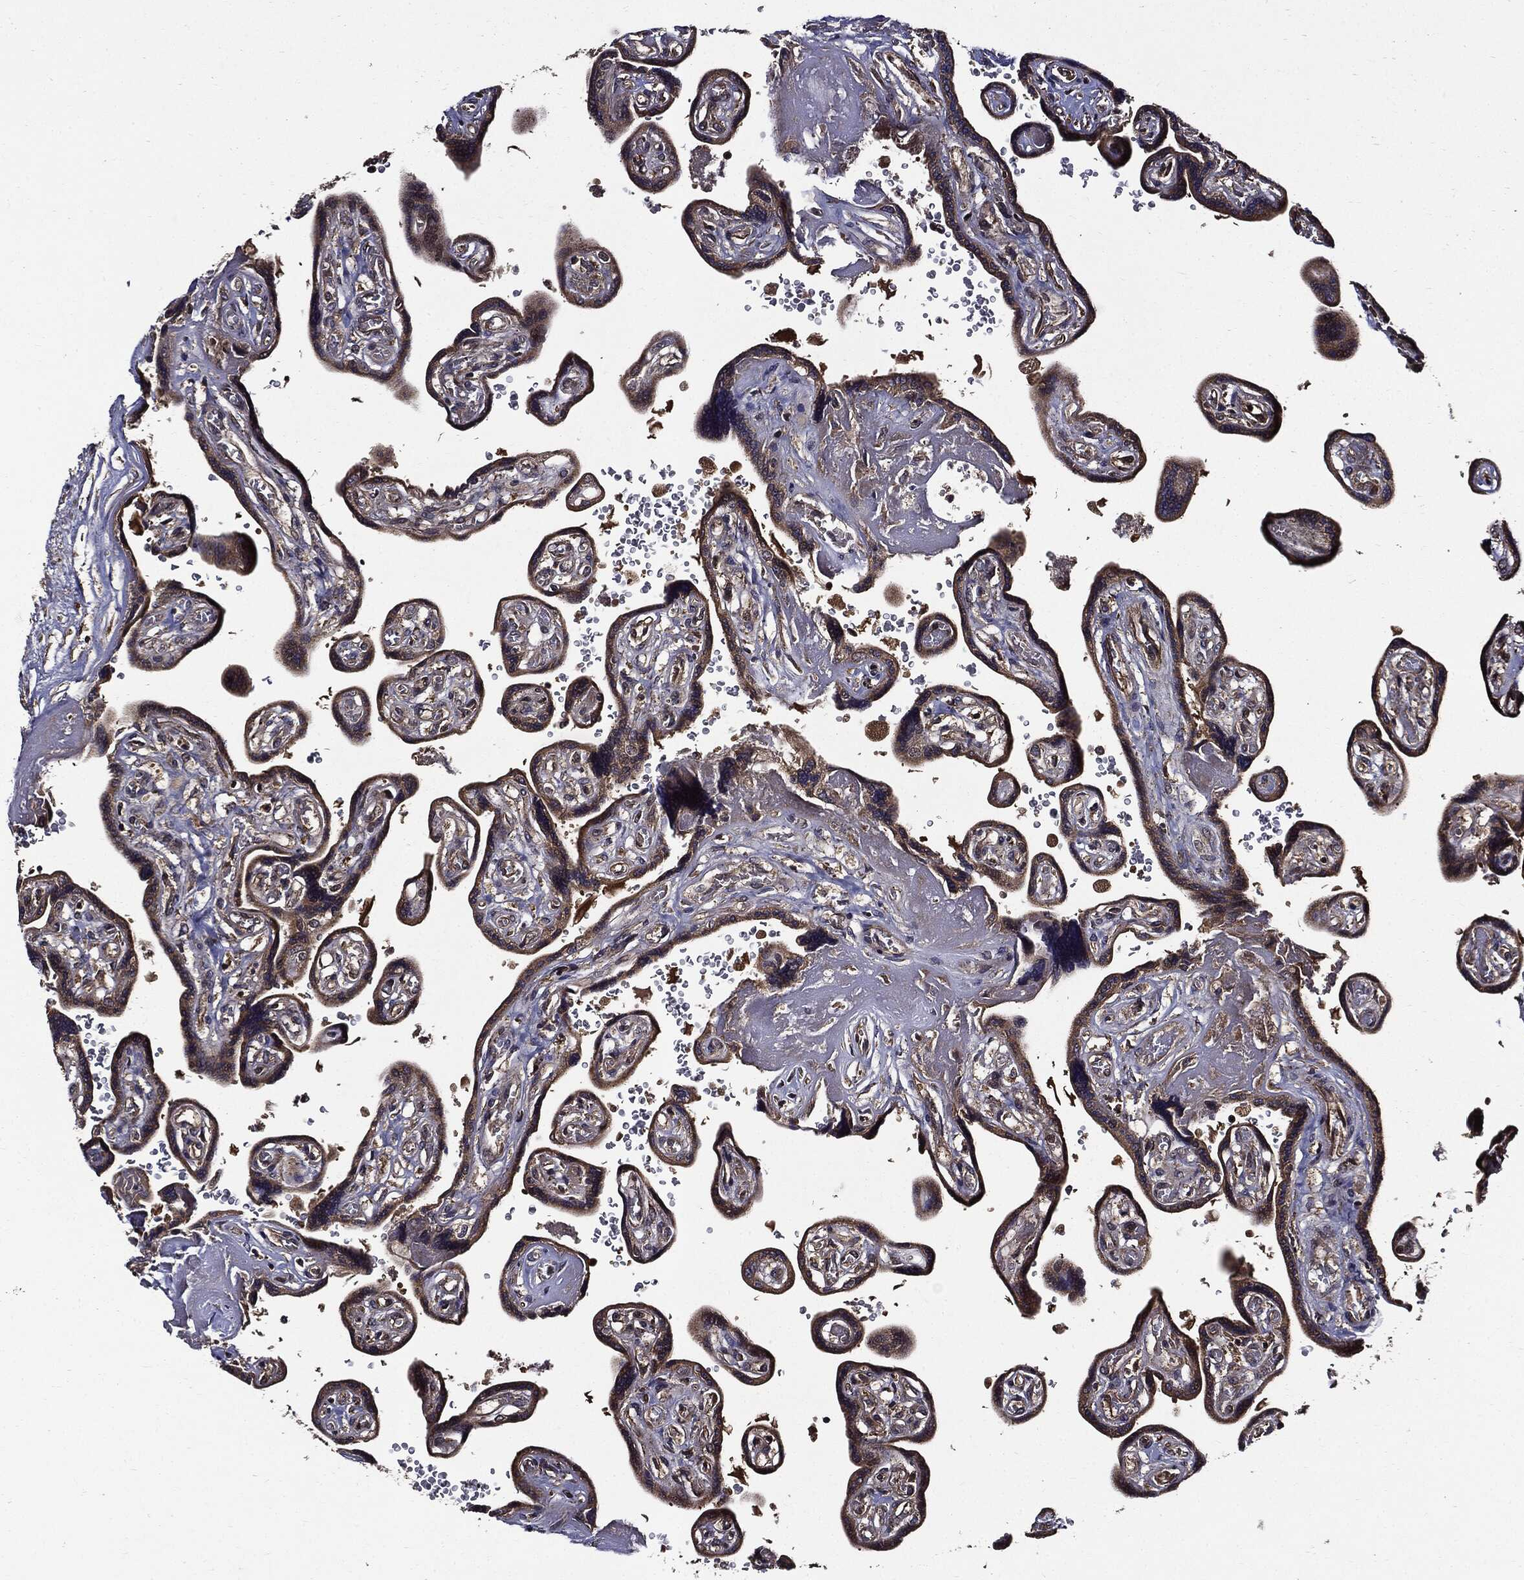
{"staining": {"intensity": "moderate", "quantity": ">75%", "location": "cytoplasmic/membranous"}, "tissue": "placenta", "cell_type": "Decidual cells", "image_type": "normal", "snomed": [{"axis": "morphology", "description": "Normal tissue, NOS"}, {"axis": "topography", "description": "Placenta"}], "caption": "Moderate cytoplasmic/membranous expression for a protein is seen in approximately >75% of decidual cells of benign placenta using immunohistochemistry.", "gene": "HTT", "patient": {"sex": "female", "age": 32}}